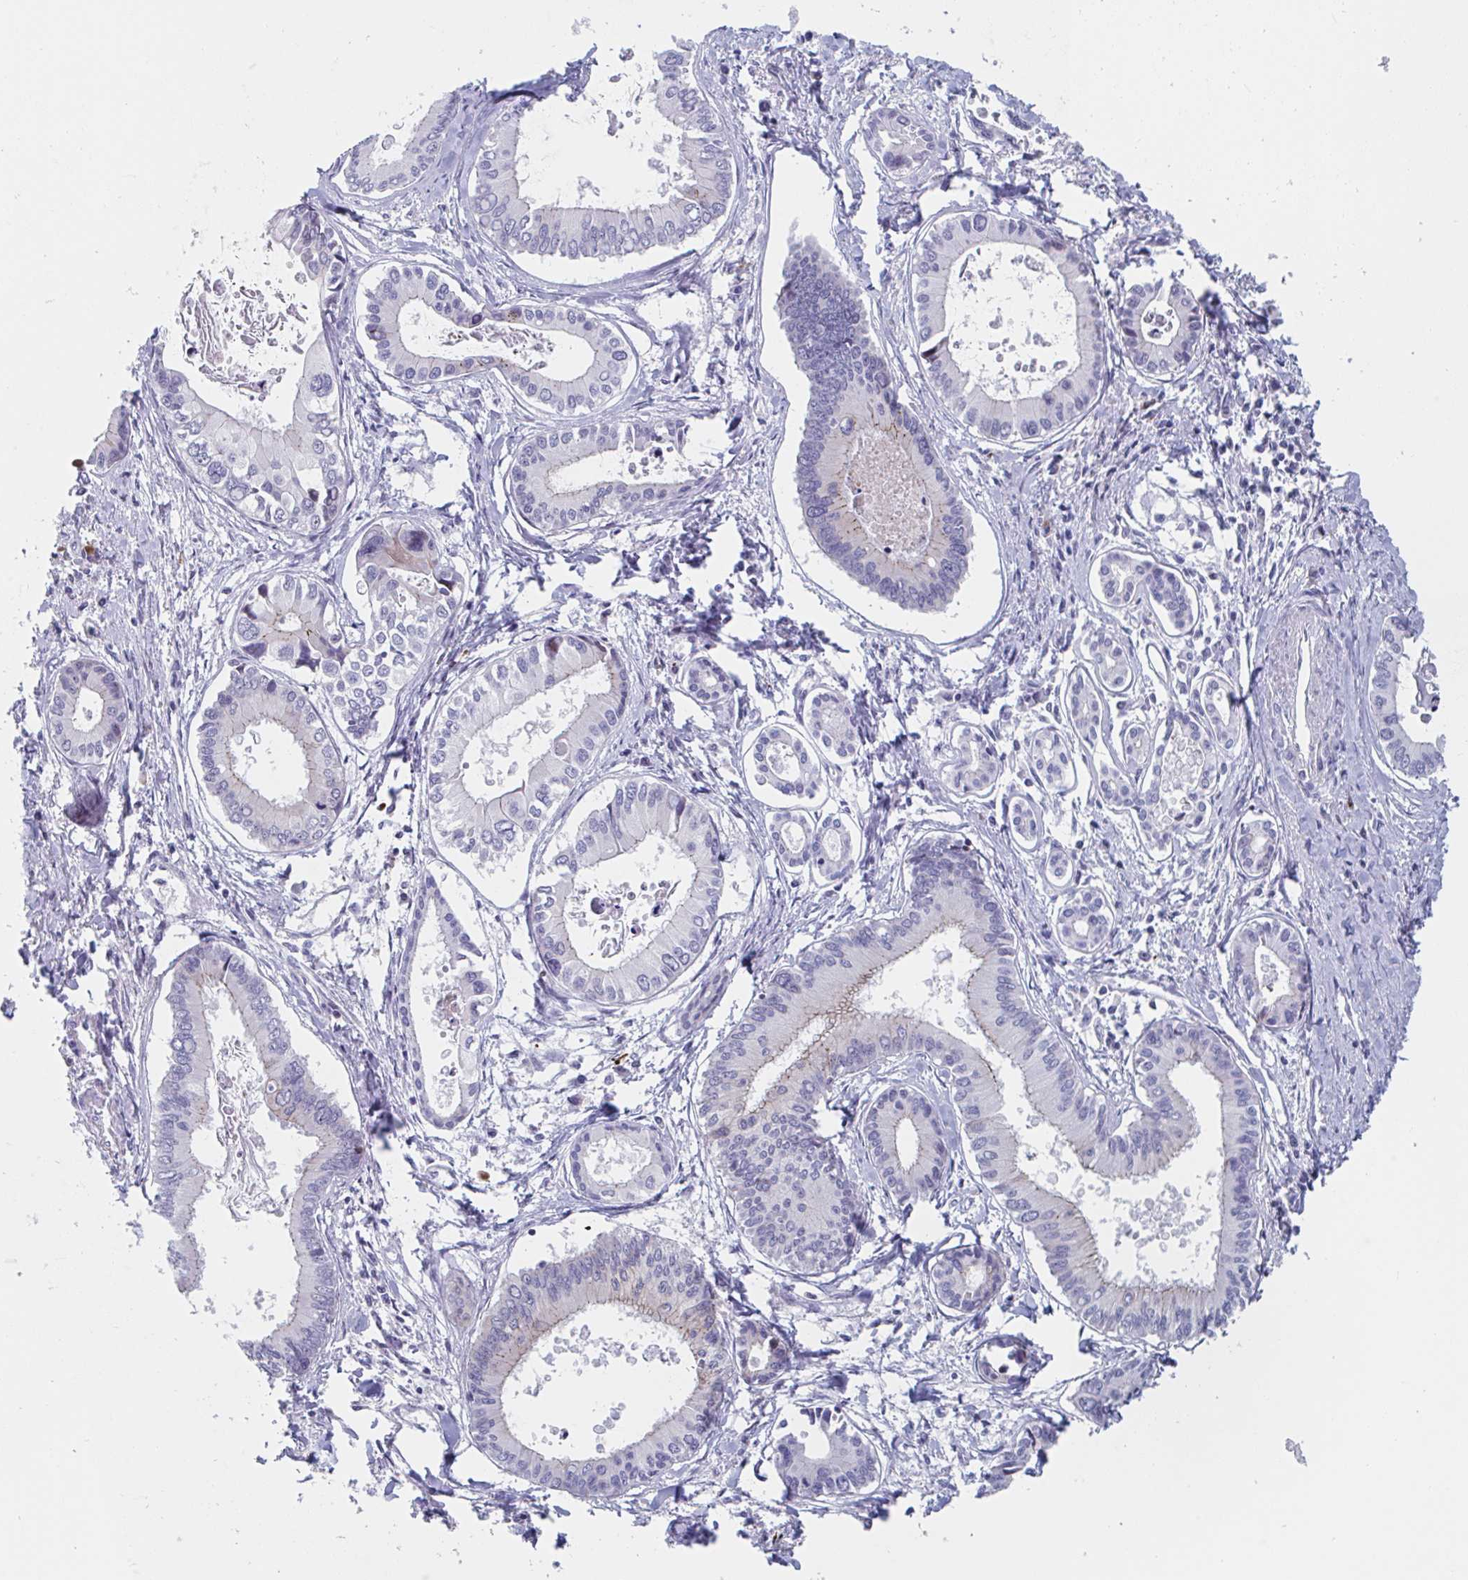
{"staining": {"intensity": "weak", "quantity": "<25%", "location": "cytoplasmic/membranous"}, "tissue": "liver cancer", "cell_type": "Tumor cells", "image_type": "cancer", "snomed": [{"axis": "morphology", "description": "Cholangiocarcinoma"}, {"axis": "topography", "description": "Liver"}], "caption": "A high-resolution histopathology image shows IHC staining of liver cholangiocarcinoma, which exhibits no significant expression in tumor cells.", "gene": "DUXA", "patient": {"sex": "male", "age": 66}}